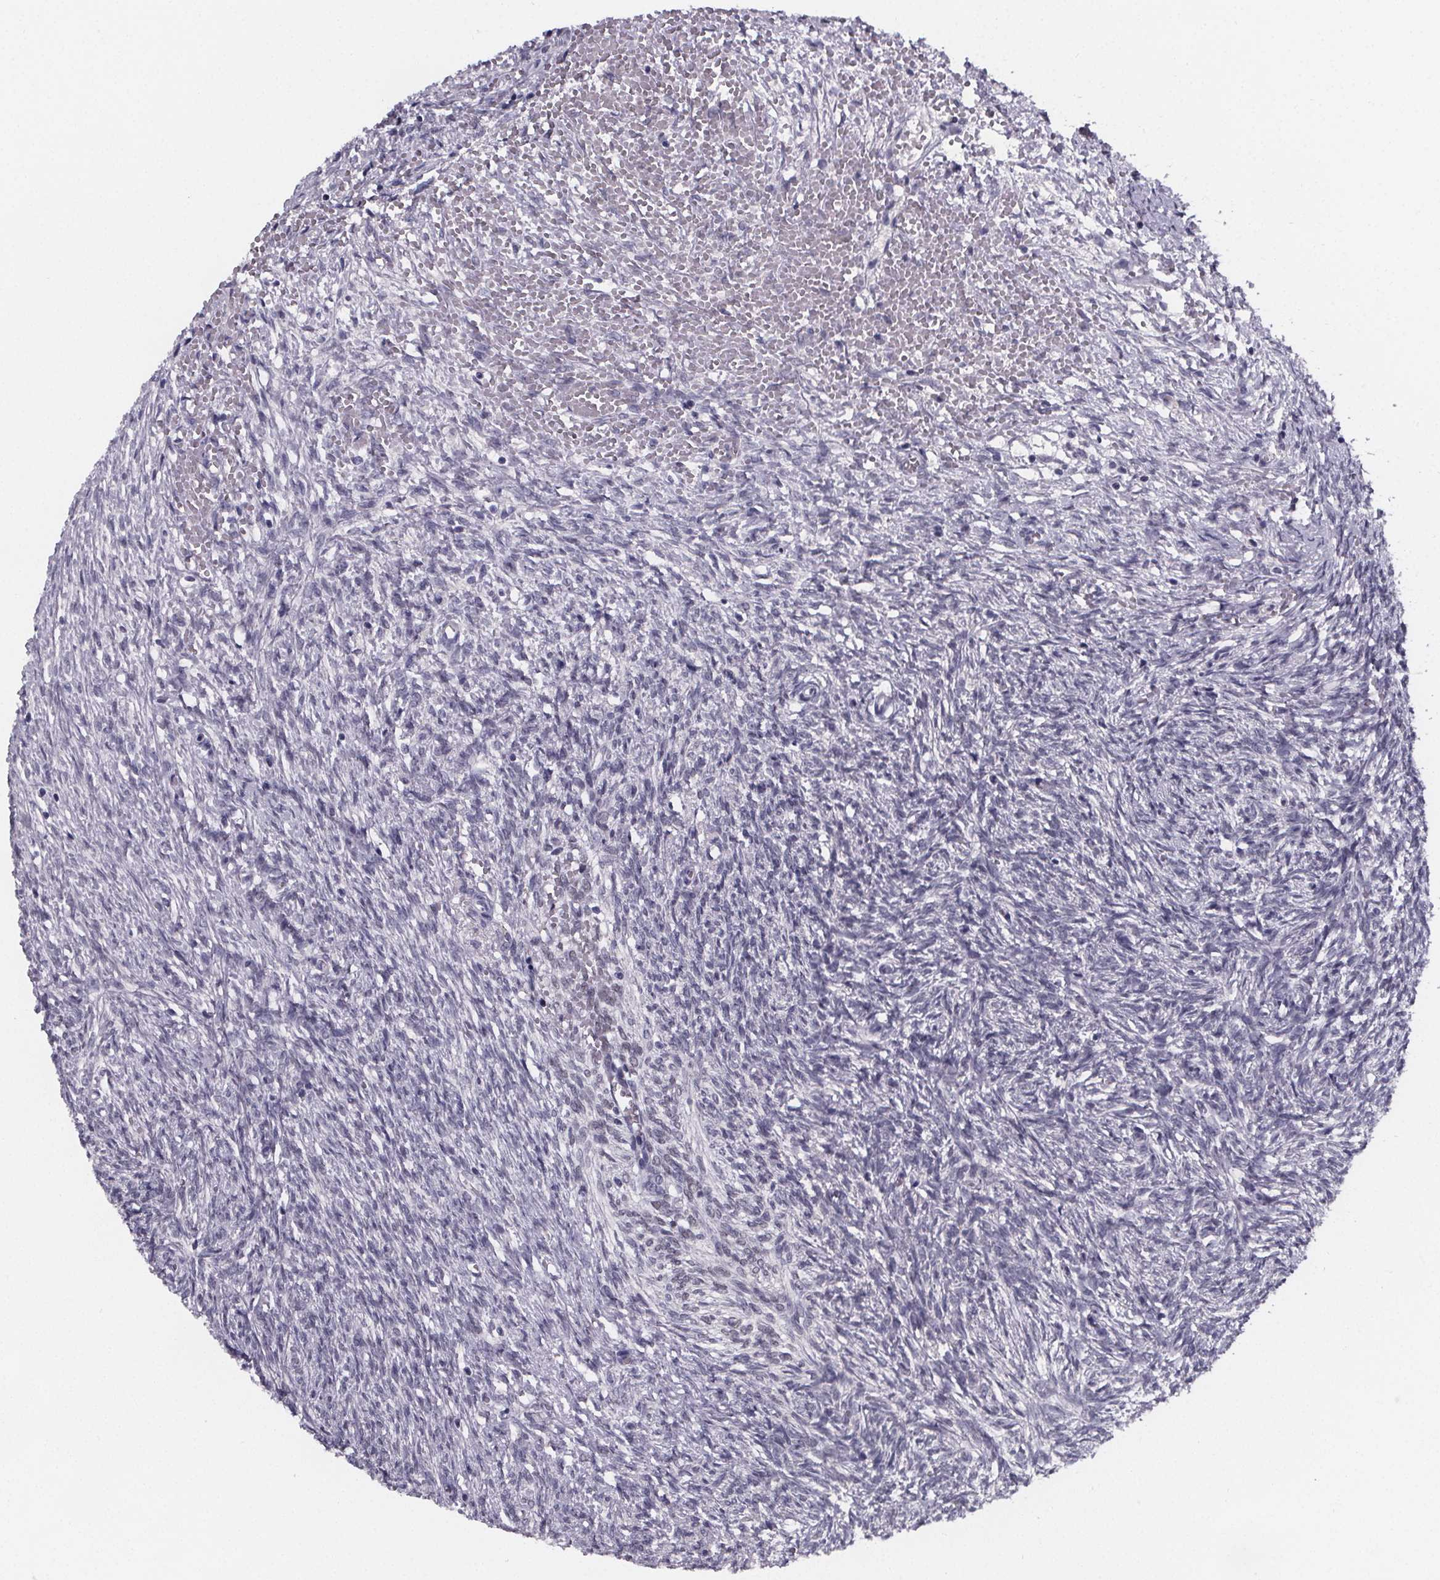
{"staining": {"intensity": "negative", "quantity": "none", "location": "none"}, "tissue": "ovary", "cell_type": "Follicle cells", "image_type": "normal", "snomed": [{"axis": "morphology", "description": "Normal tissue, NOS"}, {"axis": "topography", "description": "Ovary"}], "caption": "High power microscopy histopathology image of an immunohistochemistry (IHC) histopathology image of normal ovary, revealing no significant positivity in follicle cells. (Stains: DAB (3,3'-diaminobenzidine) immunohistochemistry with hematoxylin counter stain, Microscopy: brightfield microscopy at high magnification).", "gene": "PAH", "patient": {"sex": "female", "age": 46}}